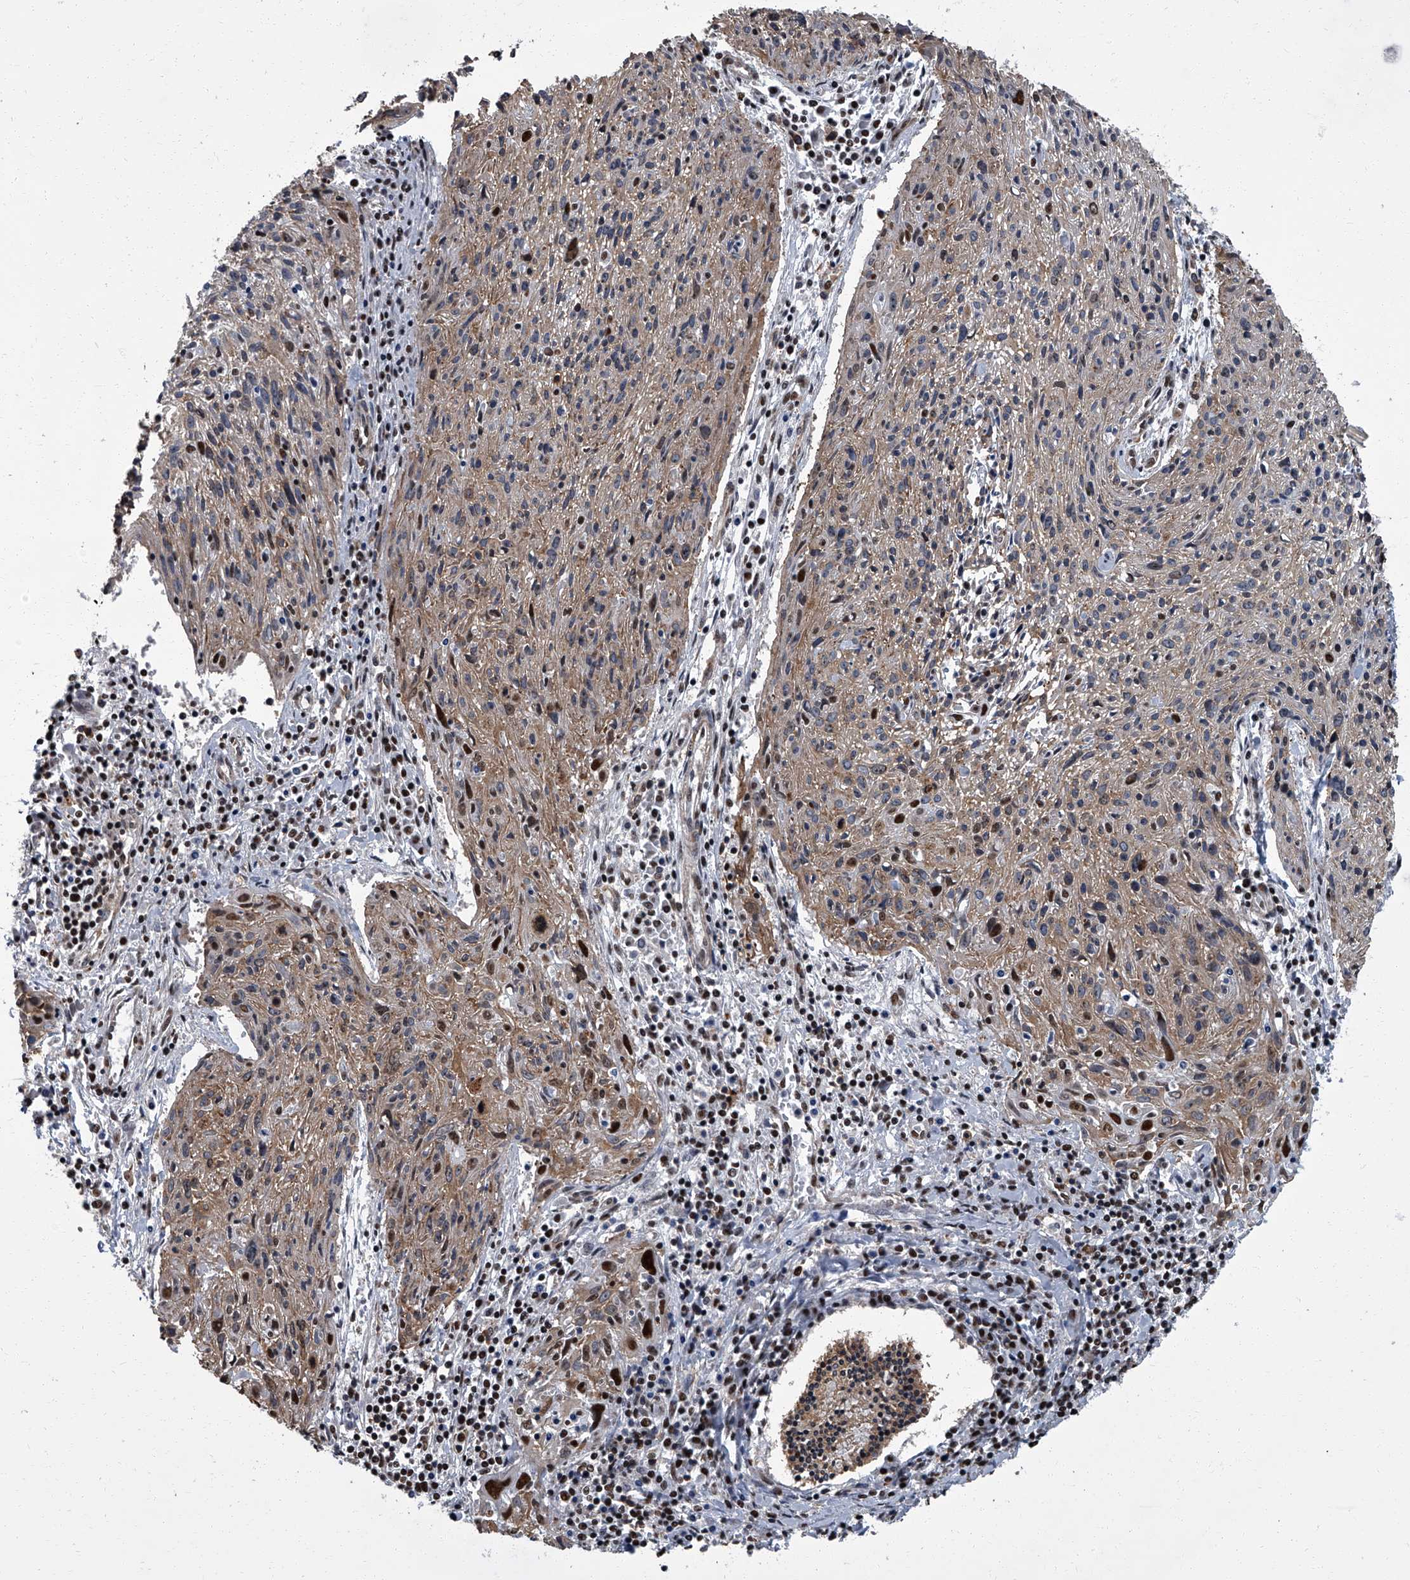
{"staining": {"intensity": "moderate", "quantity": "25%-75%", "location": "cytoplasmic/membranous,nuclear"}, "tissue": "cervical cancer", "cell_type": "Tumor cells", "image_type": "cancer", "snomed": [{"axis": "morphology", "description": "Squamous cell carcinoma, NOS"}, {"axis": "topography", "description": "Cervix"}], "caption": "Protein staining of cervical squamous cell carcinoma tissue displays moderate cytoplasmic/membranous and nuclear expression in about 25%-75% of tumor cells.", "gene": "ZNF518B", "patient": {"sex": "female", "age": 51}}